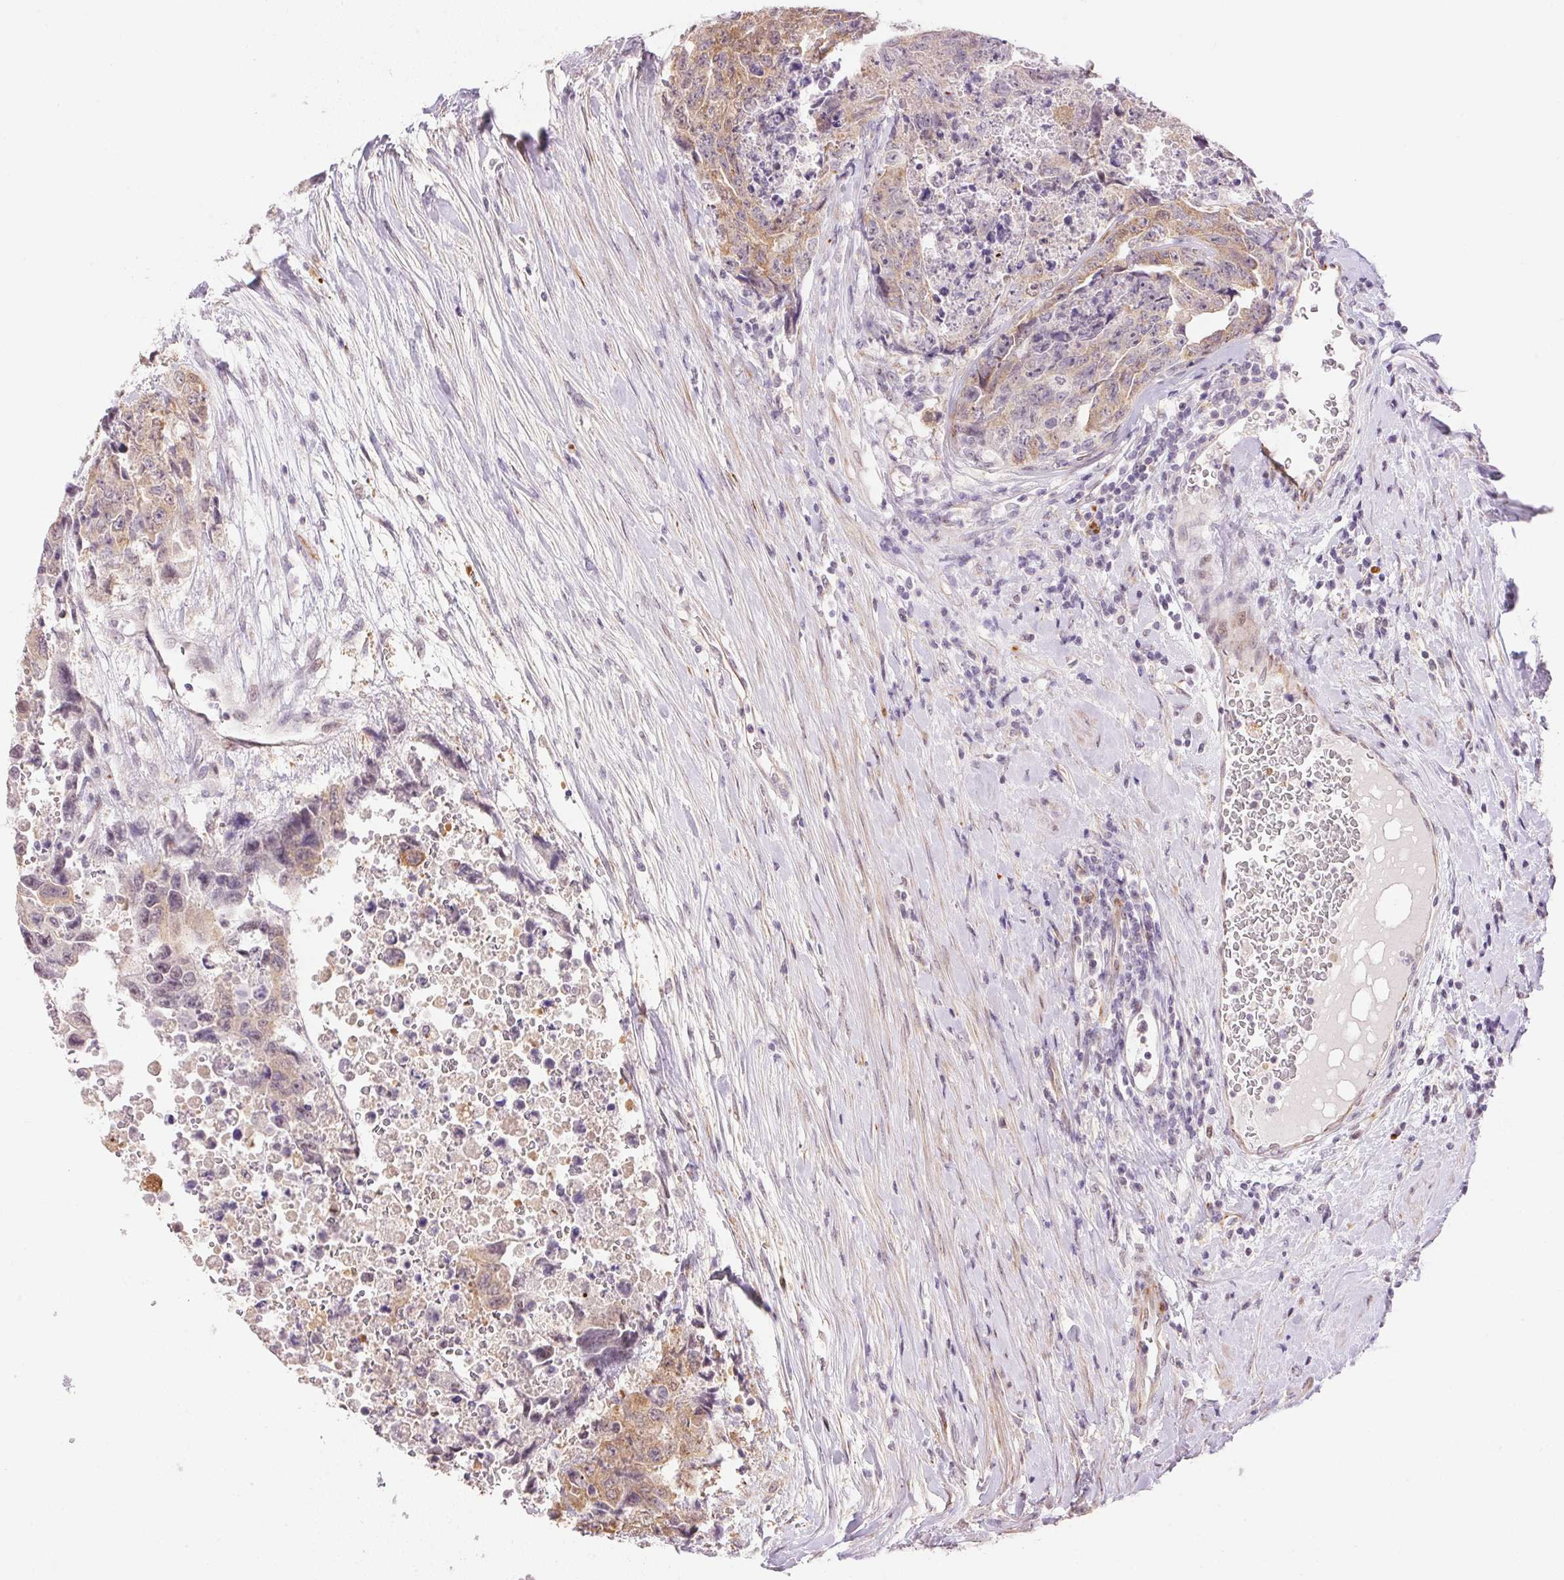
{"staining": {"intensity": "weak", "quantity": "<25%", "location": "cytoplasmic/membranous"}, "tissue": "testis cancer", "cell_type": "Tumor cells", "image_type": "cancer", "snomed": [{"axis": "morphology", "description": "Carcinoma, Embryonal, NOS"}, {"axis": "topography", "description": "Testis"}], "caption": "An image of testis cancer (embryonal carcinoma) stained for a protein exhibits no brown staining in tumor cells.", "gene": "GYG2", "patient": {"sex": "male", "age": 24}}